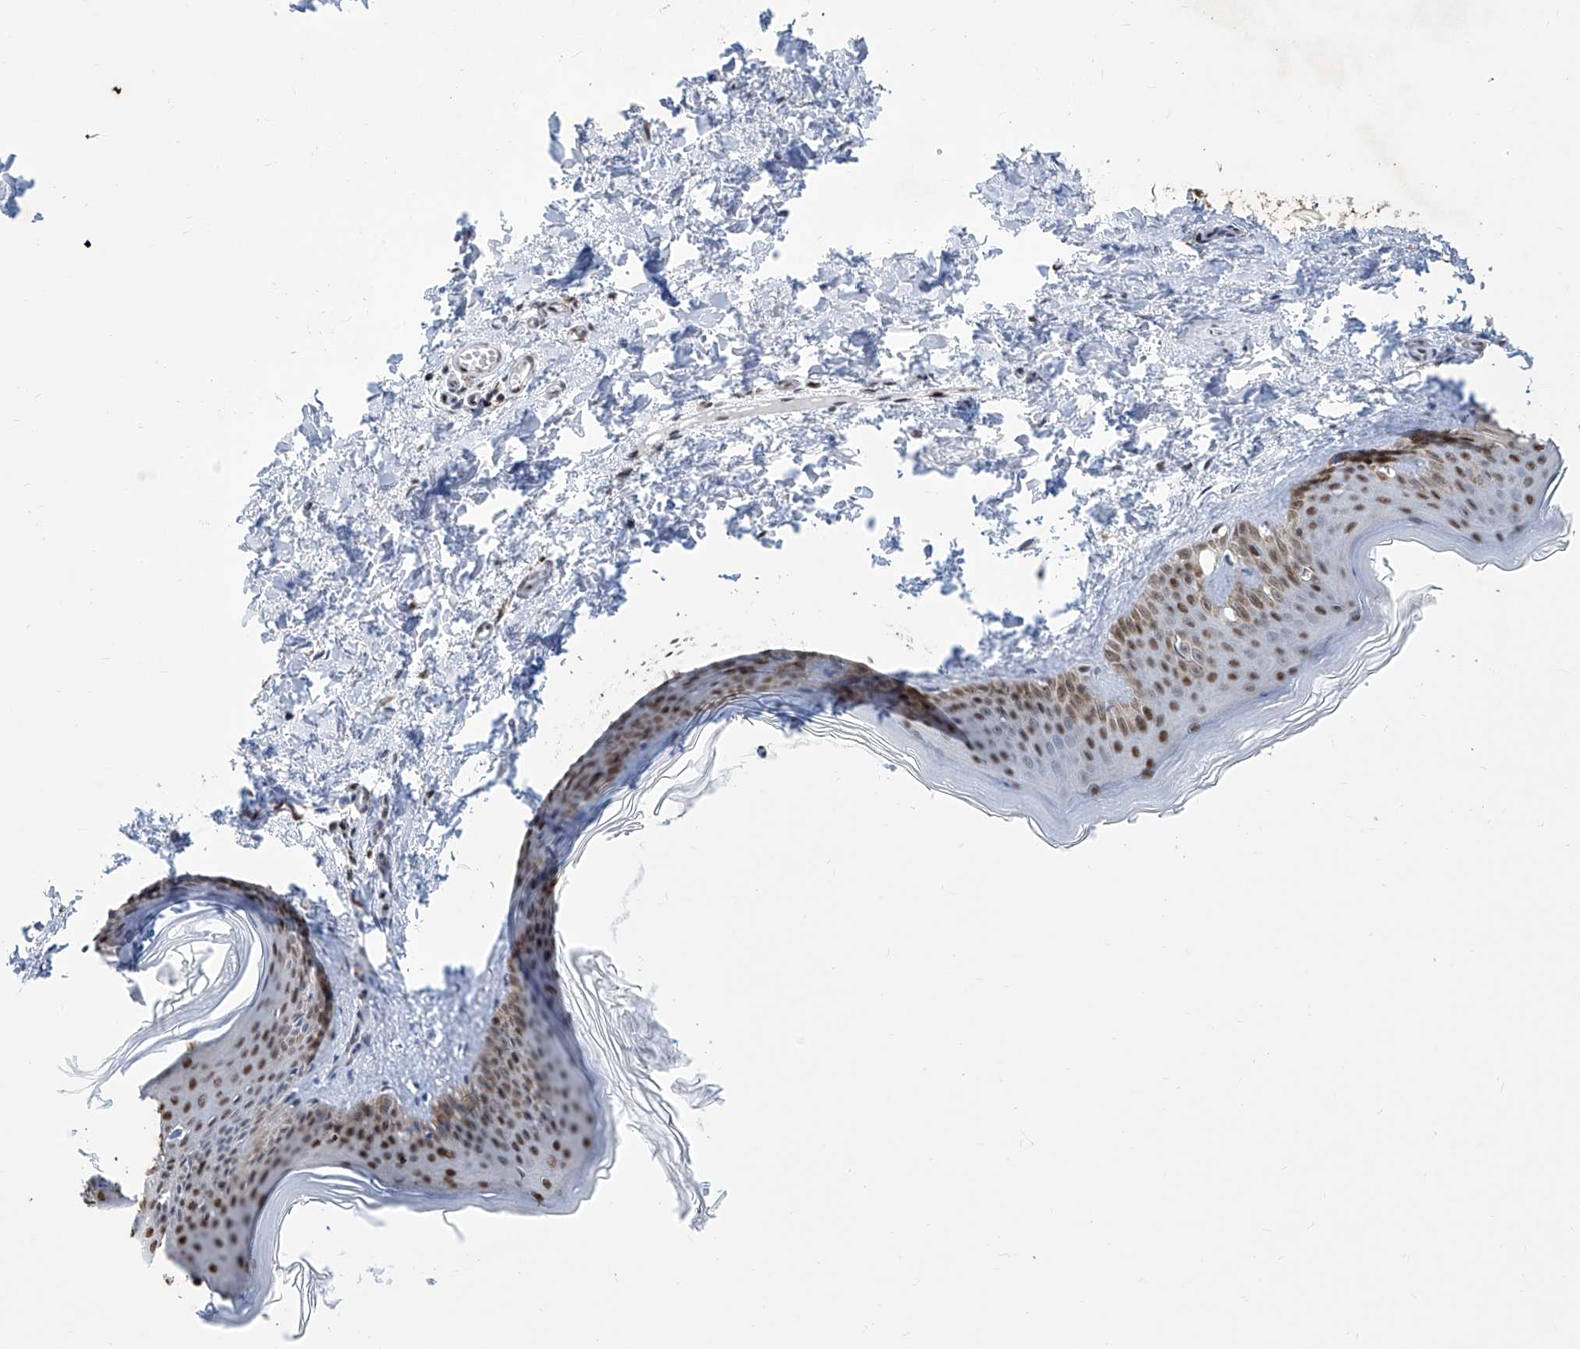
{"staining": {"intensity": "moderate", "quantity": ">75%", "location": "nuclear"}, "tissue": "skin", "cell_type": "Fibroblasts", "image_type": "normal", "snomed": [{"axis": "morphology", "description": "Normal tissue, NOS"}, {"axis": "topography", "description": "Skin"}], "caption": "Human skin stained with a brown dye displays moderate nuclear positive expression in about >75% of fibroblasts.", "gene": "SREBF2", "patient": {"sex": "female", "age": 27}}